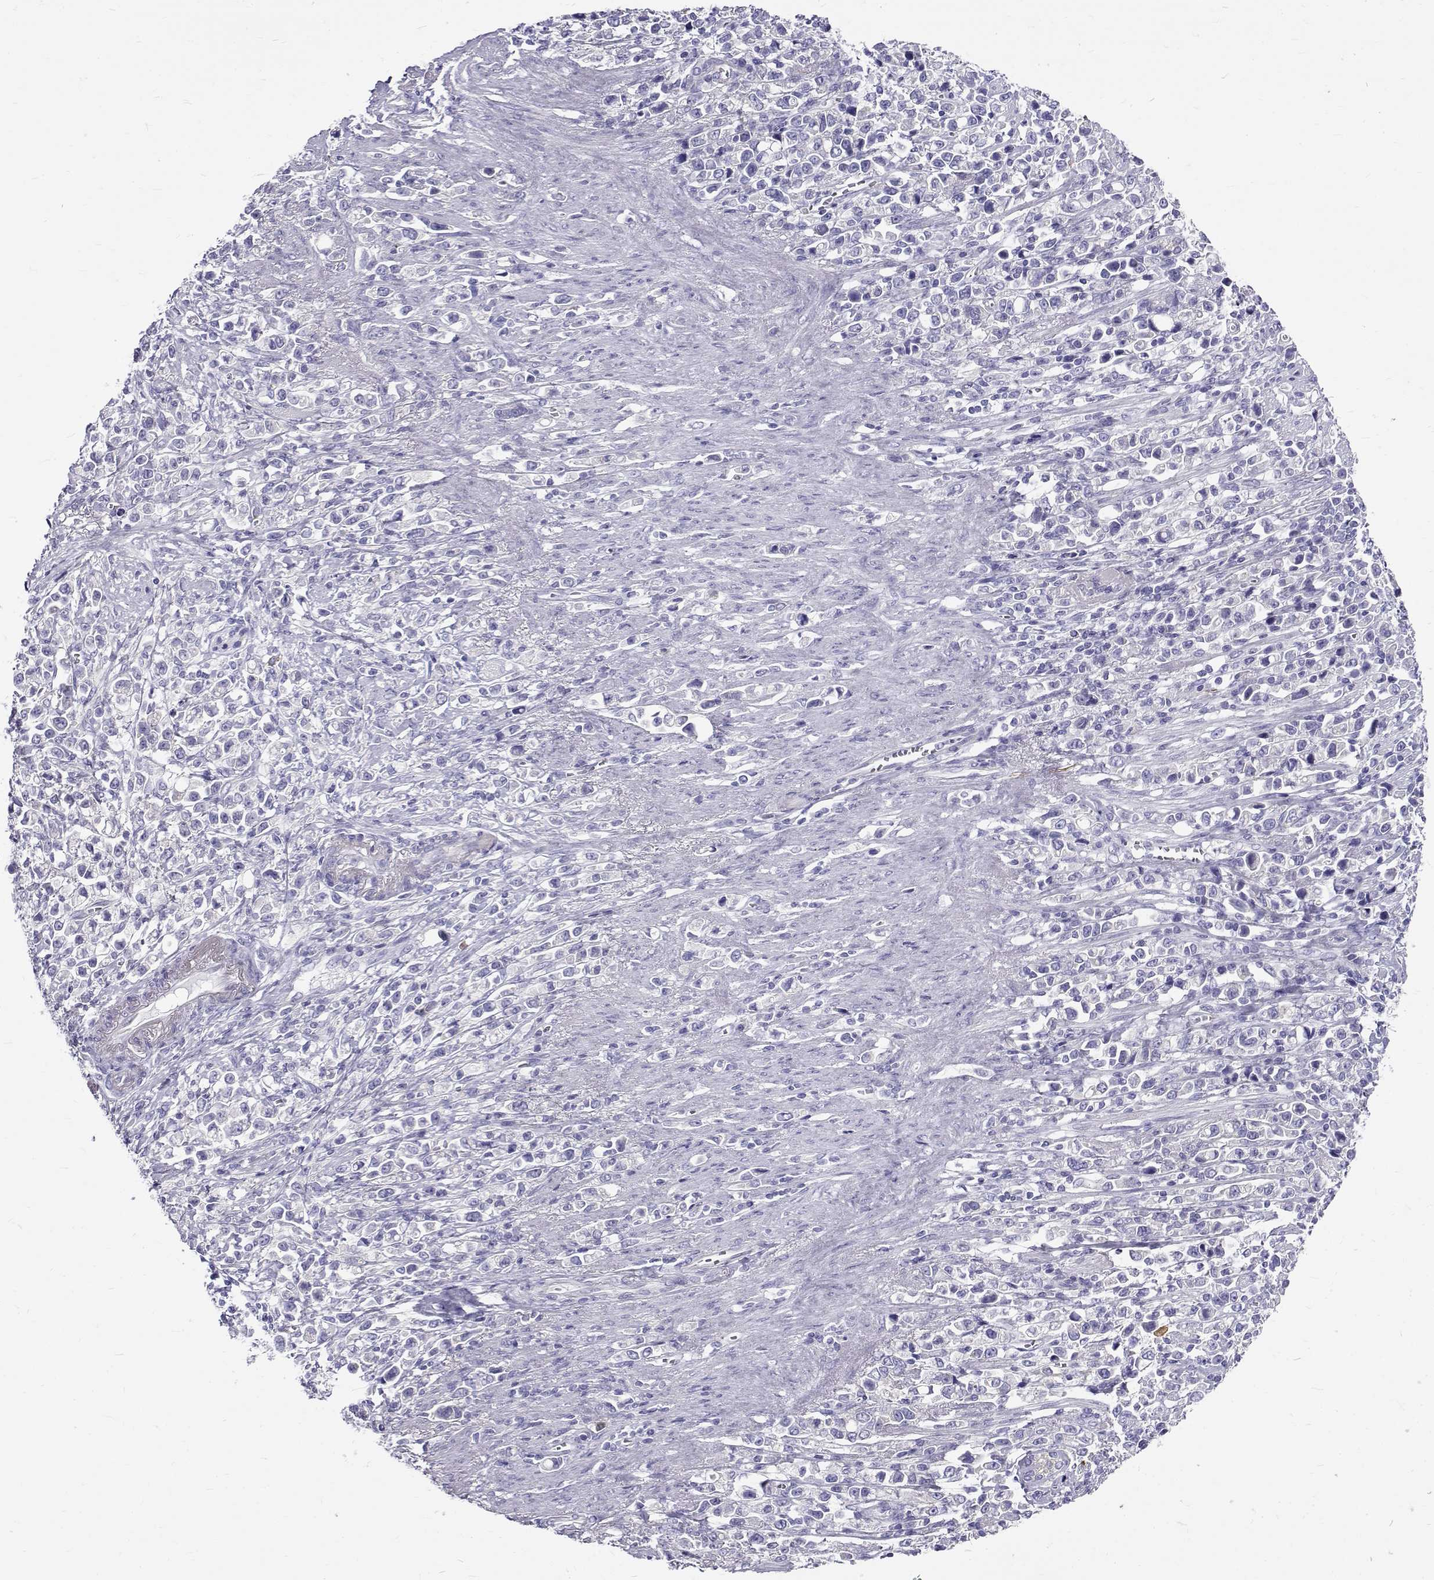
{"staining": {"intensity": "negative", "quantity": "none", "location": "none"}, "tissue": "stomach cancer", "cell_type": "Tumor cells", "image_type": "cancer", "snomed": [{"axis": "morphology", "description": "Adenocarcinoma, NOS"}, {"axis": "topography", "description": "Stomach"}], "caption": "Stomach cancer (adenocarcinoma) stained for a protein using IHC shows no staining tumor cells.", "gene": "IGSF1", "patient": {"sex": "male", "age": 63}}